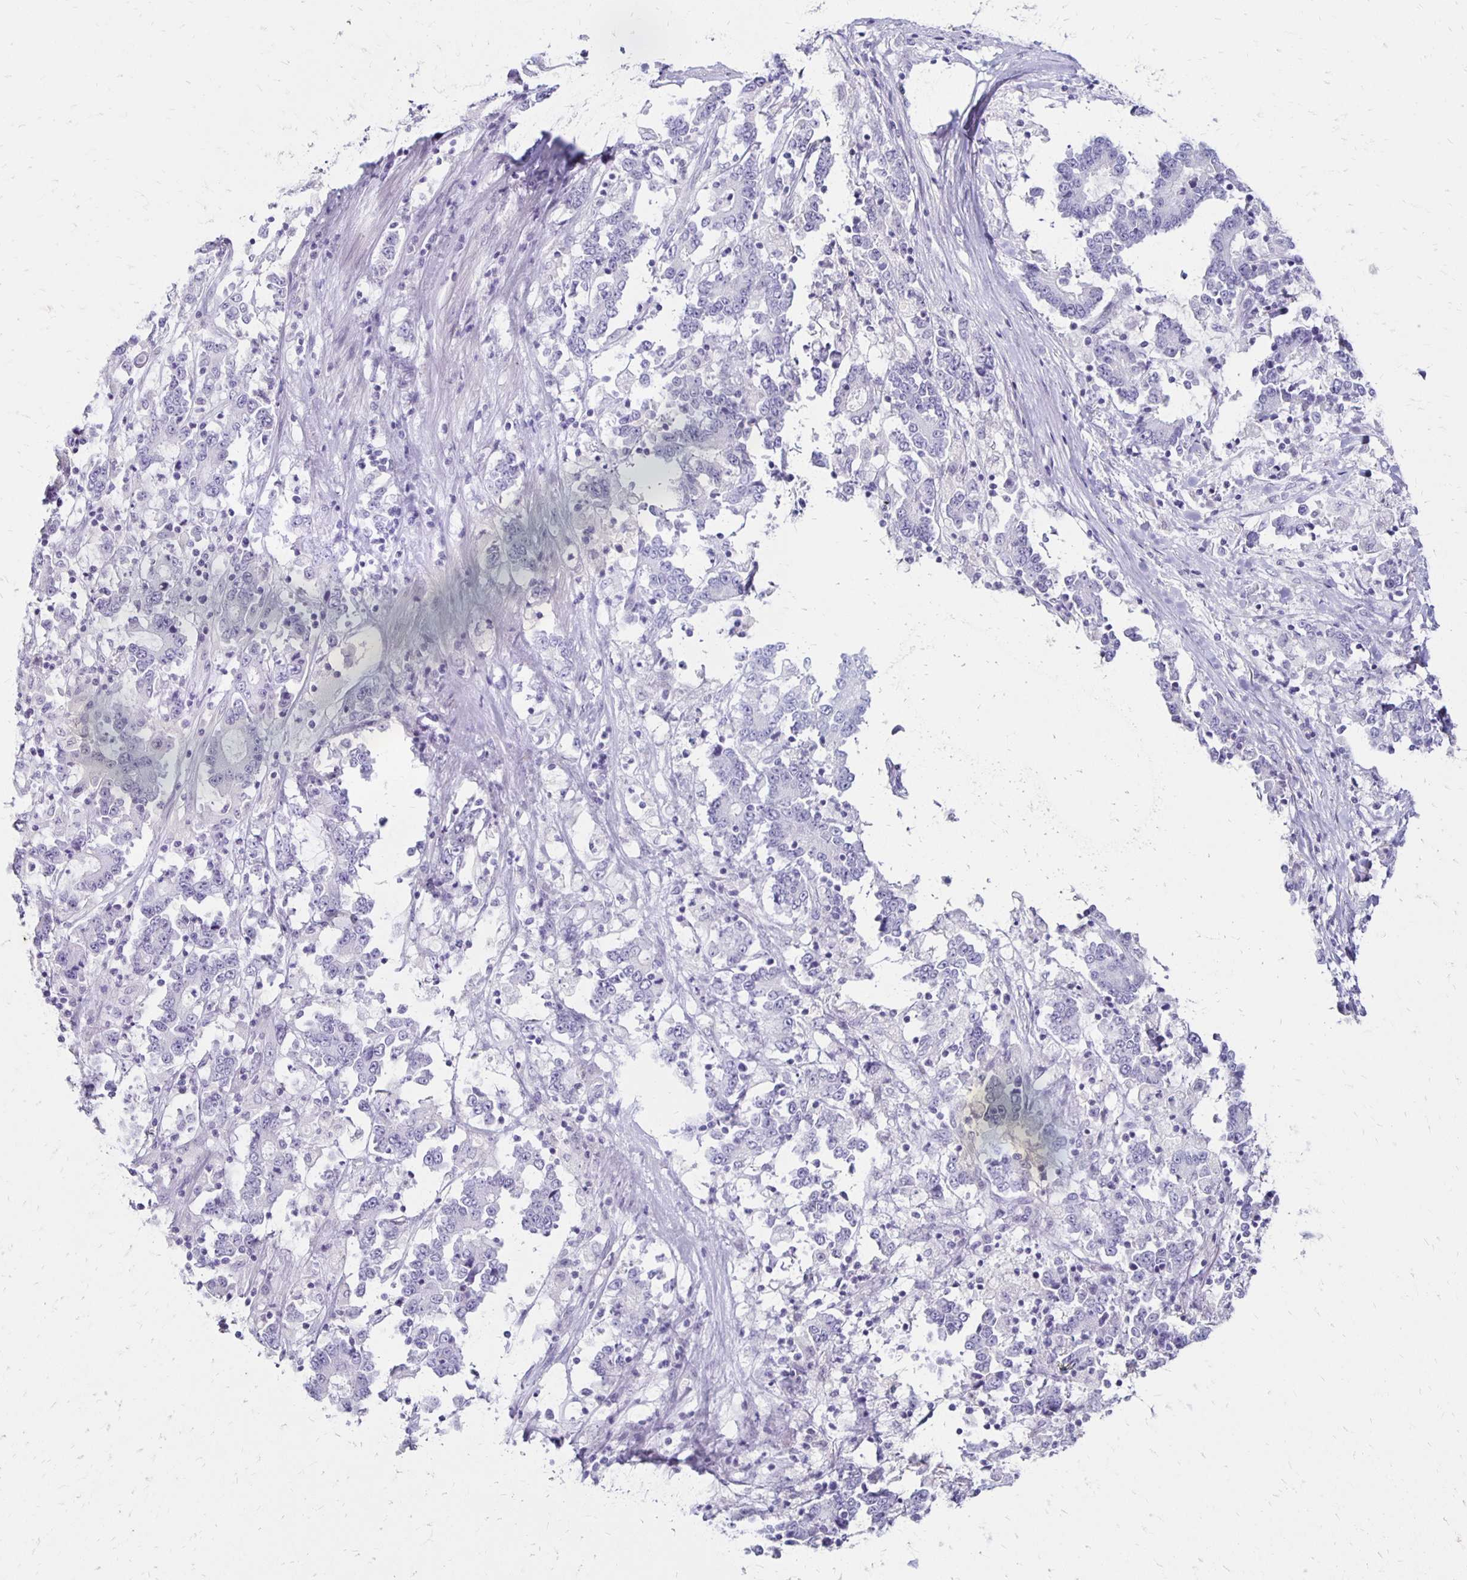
{"staining": {"intensity": "negative", "quantity": "none", "location": "none"}, "tissue": "stomach cancer", "cell_type": "Tumor cells", "image_type": "cancer", "snomed": [{"axis": "morphology", "description": "Adenocarcinoma, NOS"}, {"axis": "topography", "description": "Stomach, upper"}], "caption": "Tumor cells show no significant protein expression in stomach adenocarcinoma. (DAB (3,3'-diaminobenzidine) immunohistochemistry, high magnification).", "gene": "RYR1", "patient": {"sex": "male", "age": 68}}